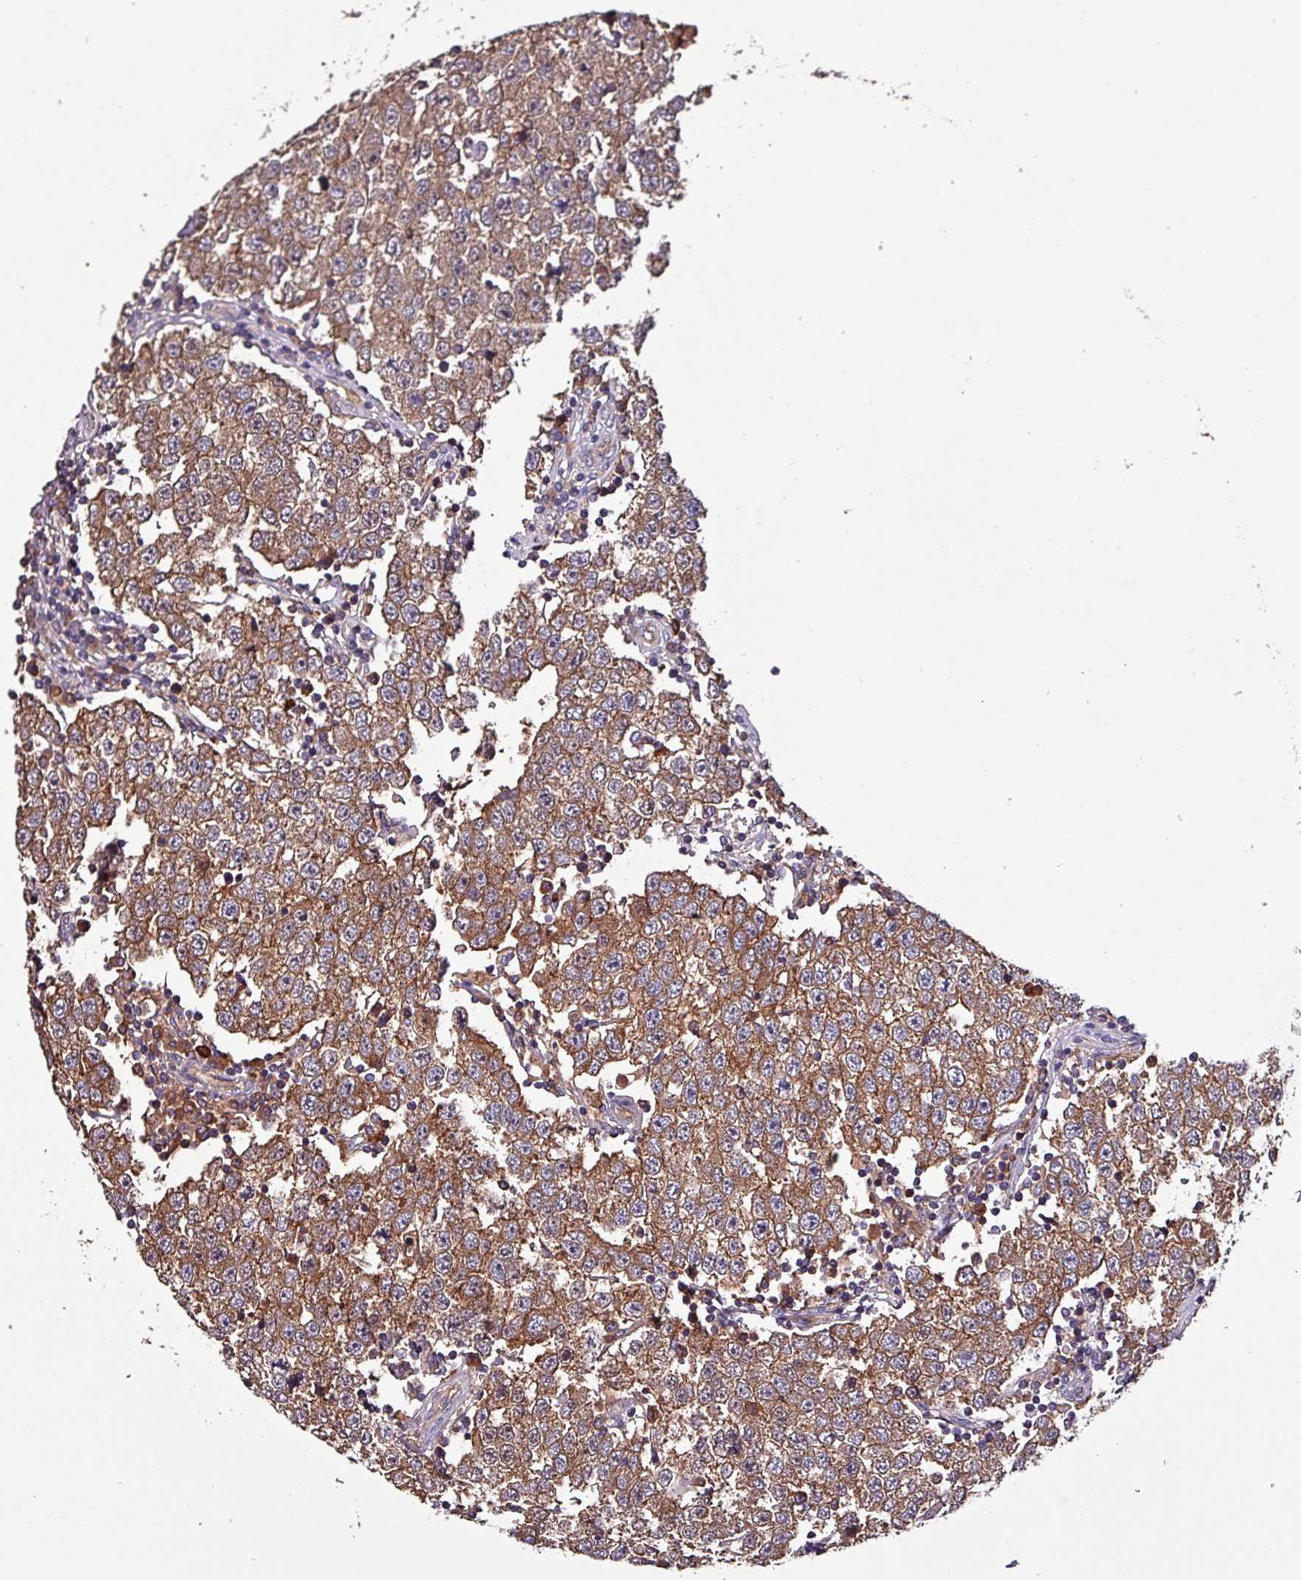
{"staining": {"intensity": "moderate", "quantity": ">75%", "location": "cytoplasmic/membranous"}, "tissue": "testis cancer", "cell_type": "Tumor cells", "image_type": "cancer", "snomed": [{"axis": "morphology", "description": "Seminoma, NOS"}, {"axis": "topography", "description": "Testis"}], "caption": "An IHC image of tumor tissue is shown. Protein staining in brown labels moderate cytoplasmic/membranous positivity in testis cancer (seminoma) within tumor cells. (DAB IHC, brown staining for protein, blue staining for nuclei).", "gene": "PAFAH1B2", "patient": {"sex": "male", "age": 34}}